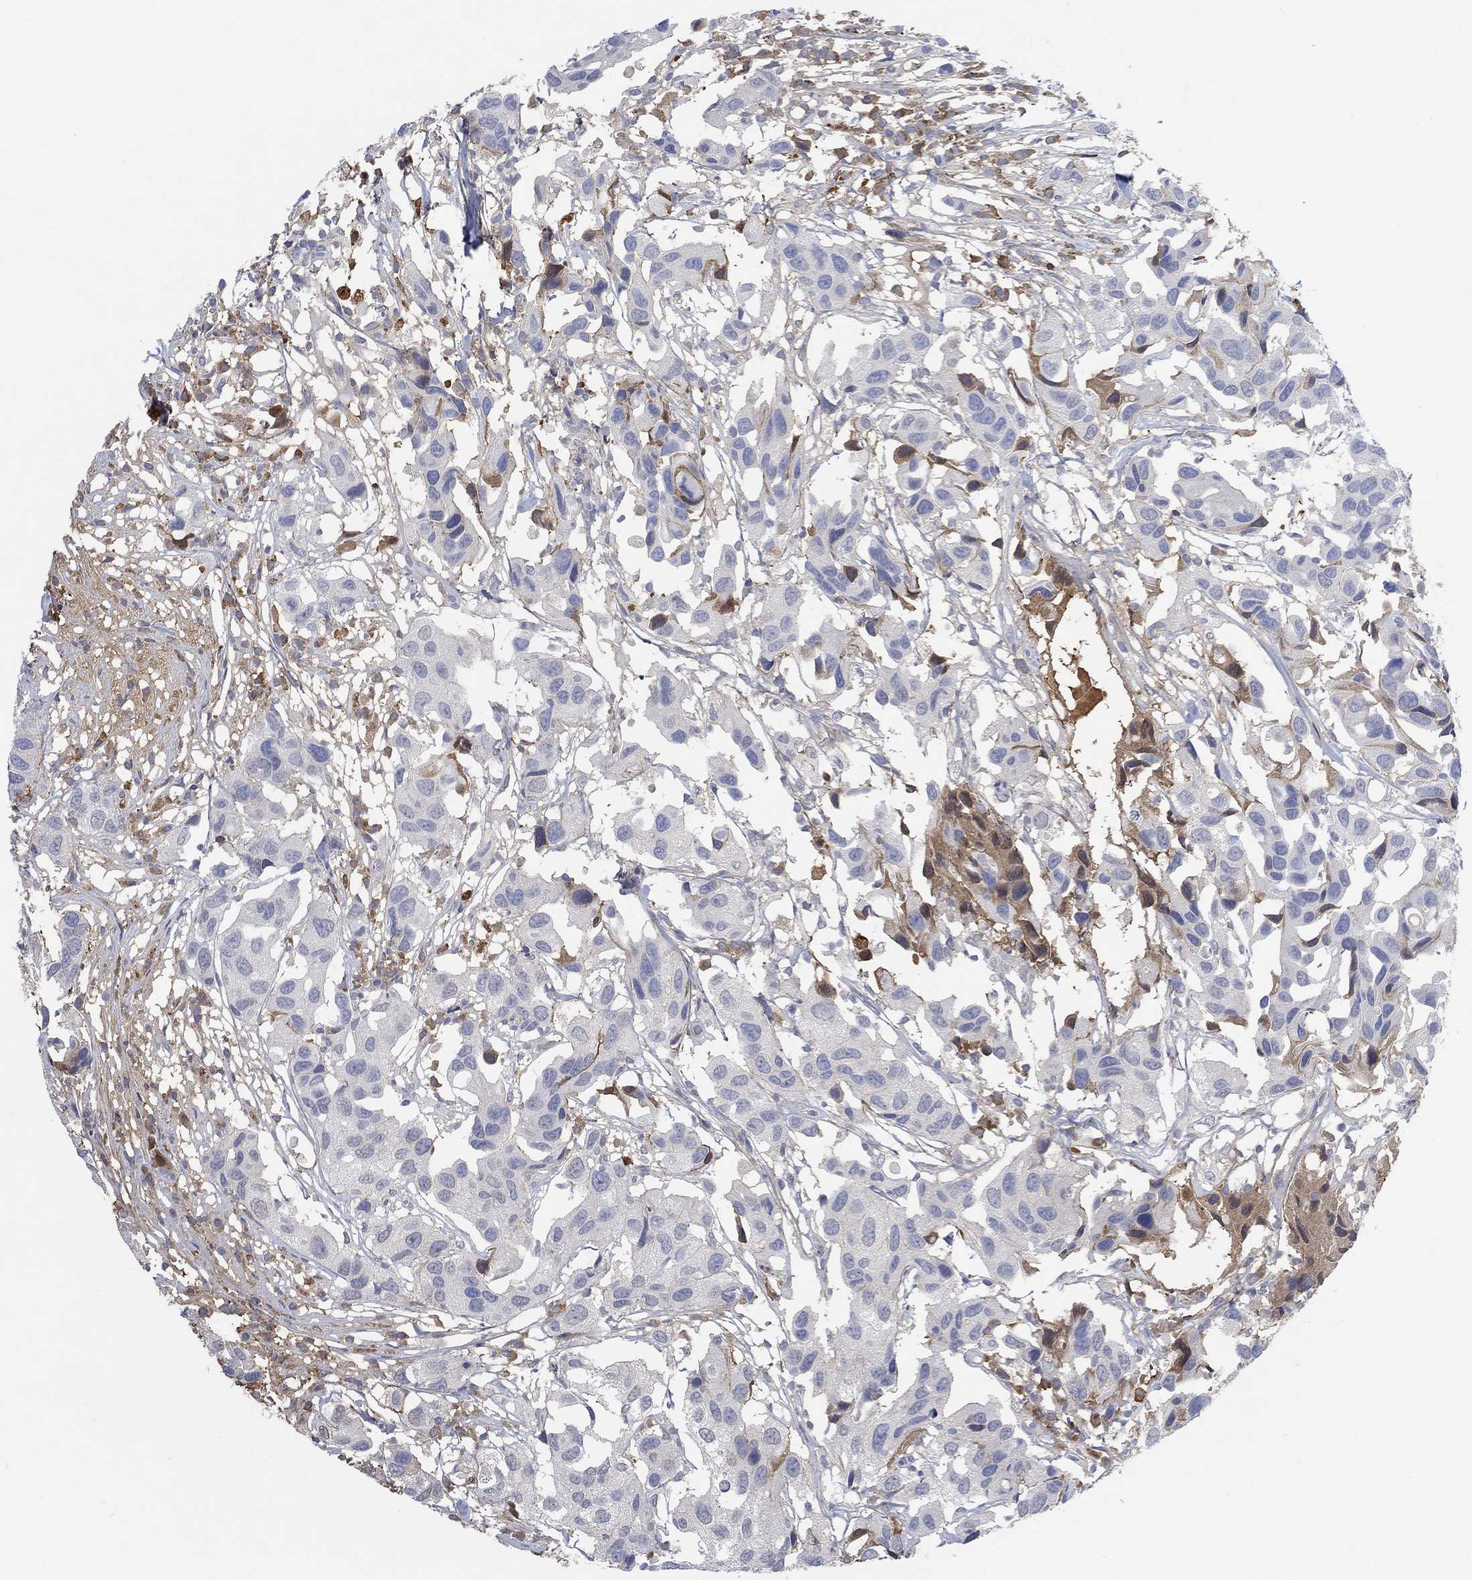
{"staining": {"intensity": "moderate", "quantity": "<25%", "location": "cytoplasmic/membranous"}, "tissue": "urothelial cancer", "cell_type": "Tumor cells", "image_type": "cancer", "snomed": [{"axis": "morphology", "description": "Urothelial carcinoma, High grade"}, {"axis": "topography", "description": "Urinary bladder"}], "caption": "IHC of human high-grade urothelial carcinoma shows low levels of moderate cytoplasmic/membranous expression in approximately <25% of tumor cells.", "gene": "MSTN", "patient": {"sex": "male", "age": 79}}